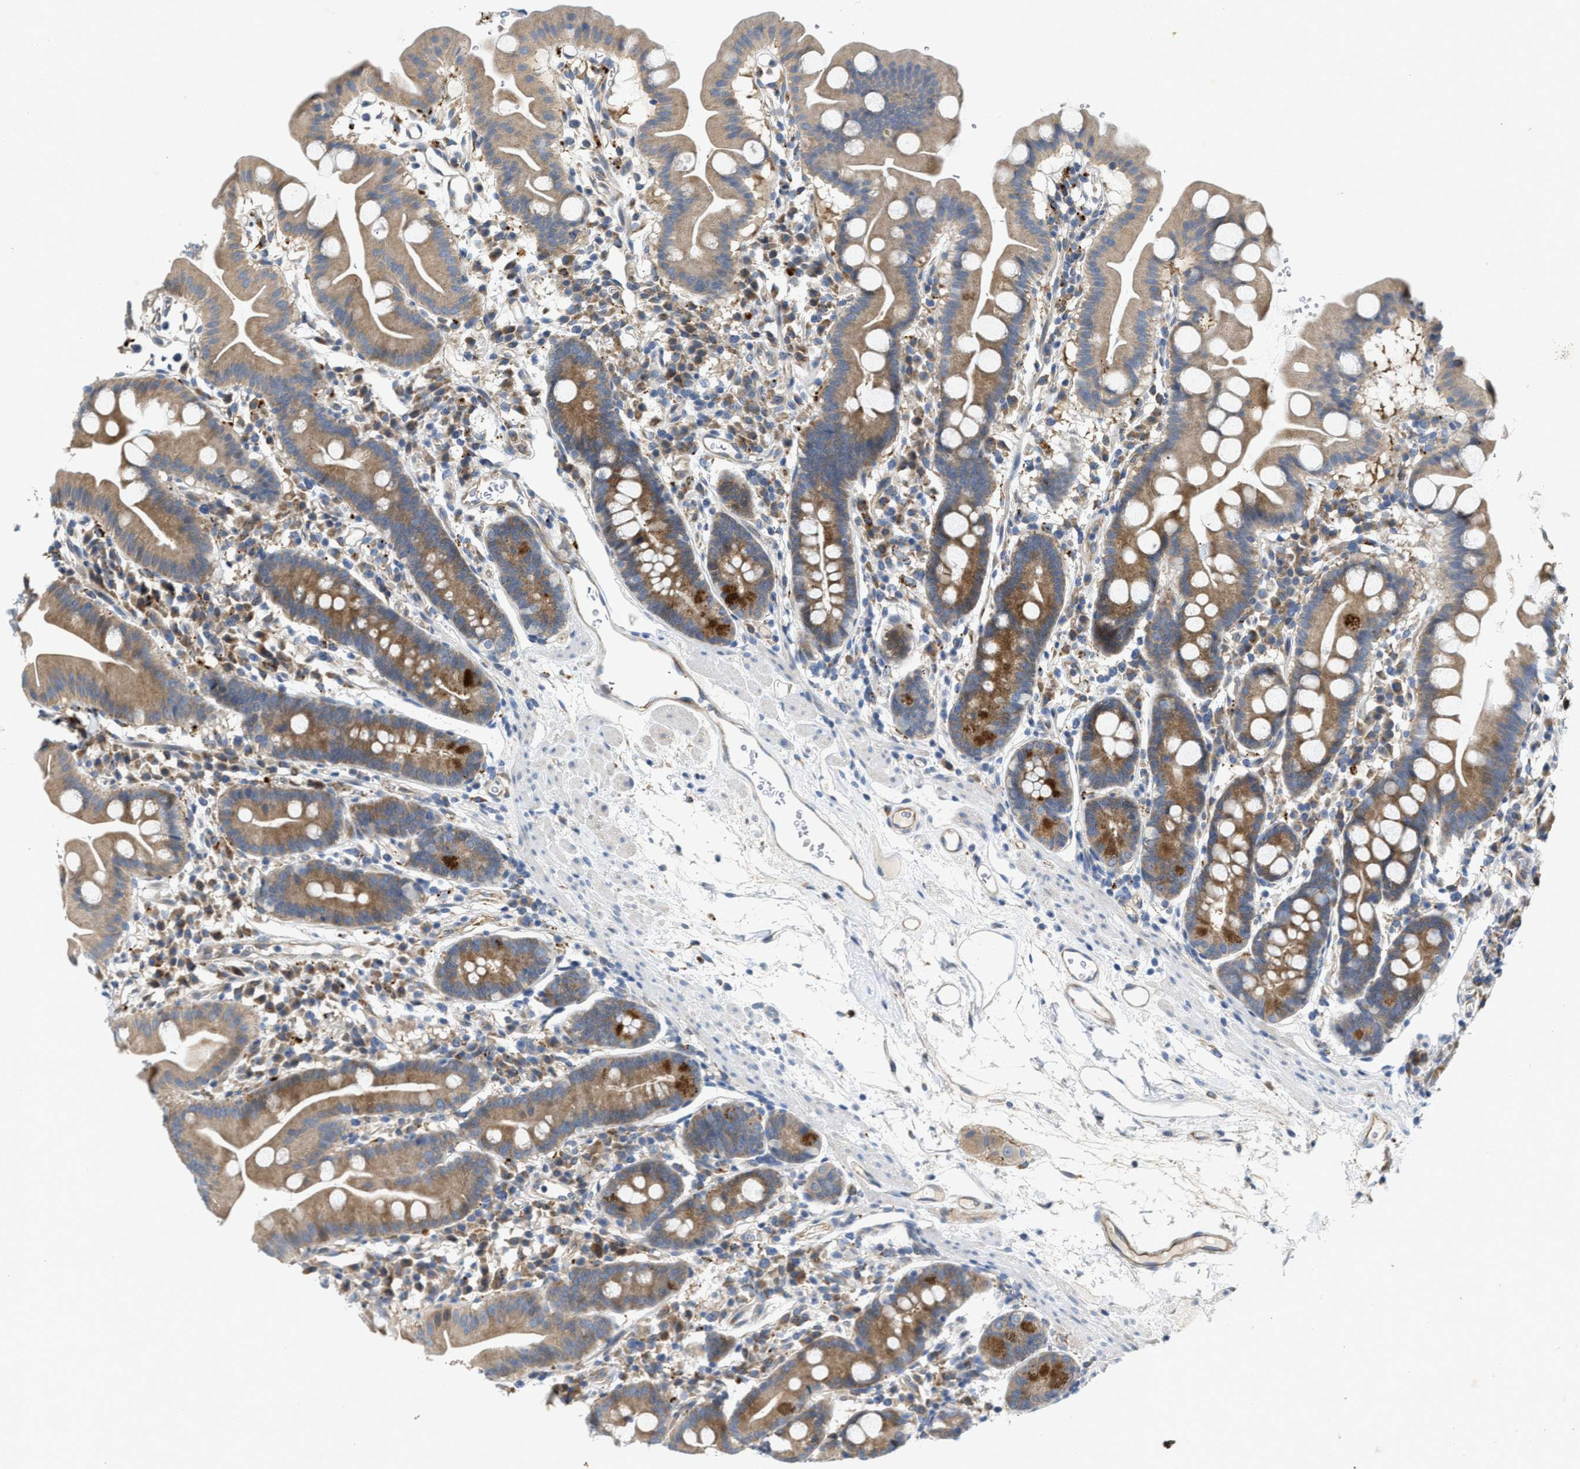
{"staining": {"intensity": "moderate", "quantity": ">75%", "location": "cytoplasmic/membranous"}, "tissue": "duodenum", "cell_type": "Glandular cells", "image_type": "normal", "snomed": [{"axis": "morphology", "description": "Normal tissue, NOS"}, {"axis": "topography", "description": "Duodenum"}], "caption": "Duodenum stained with IHC shows moderate cytoplasmic/membranous positivity in approximately >75% of glandular cells. Using DAB (brown) and hematoxylin (blue) stains, captured at high magnification using brightfield microscopy.", "gene": "KLHDC10", "patient": {"sex": "male", "age": 50}}